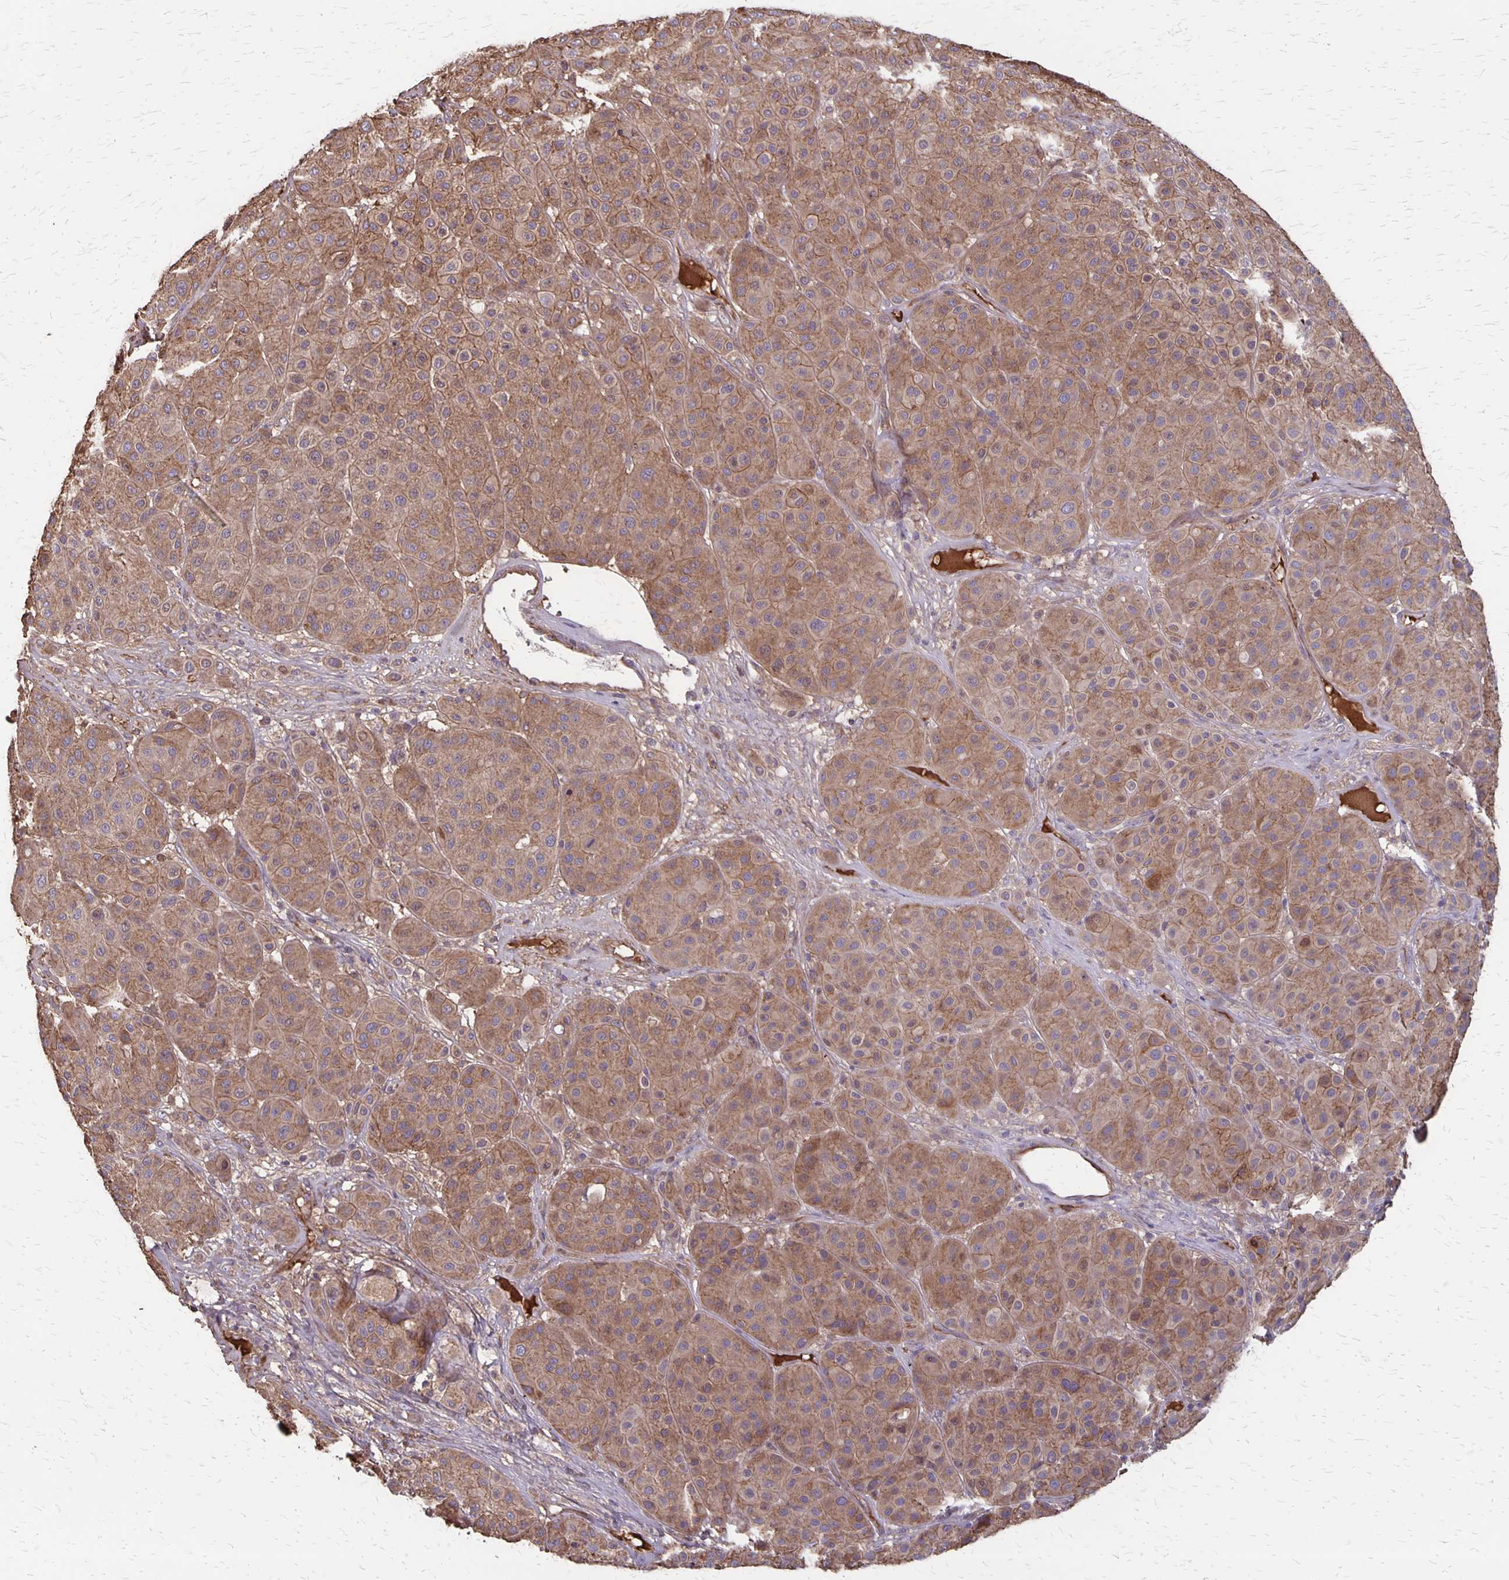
{"staining": {"intensity": "moderate", "quantity": ">75%", "location": "cytoplasmic/membranous"}, "tissue": "melanoma", "cell_type": "Tumor cells", "image_type": "cancer", "snomed": [{"axis": "morphology", "description": "Malignant melanoma, Metastatic site"}, {"axis": "topography", "description": "Smooth muscle"}], "caption": "IHC (DAB) staining of melanoma shows moderate cytoplasmic/membranous protein staining in approximately >75% of tumor cells.", "gene": "PROM2", "patient": {"sex": "male", "age": 41}}